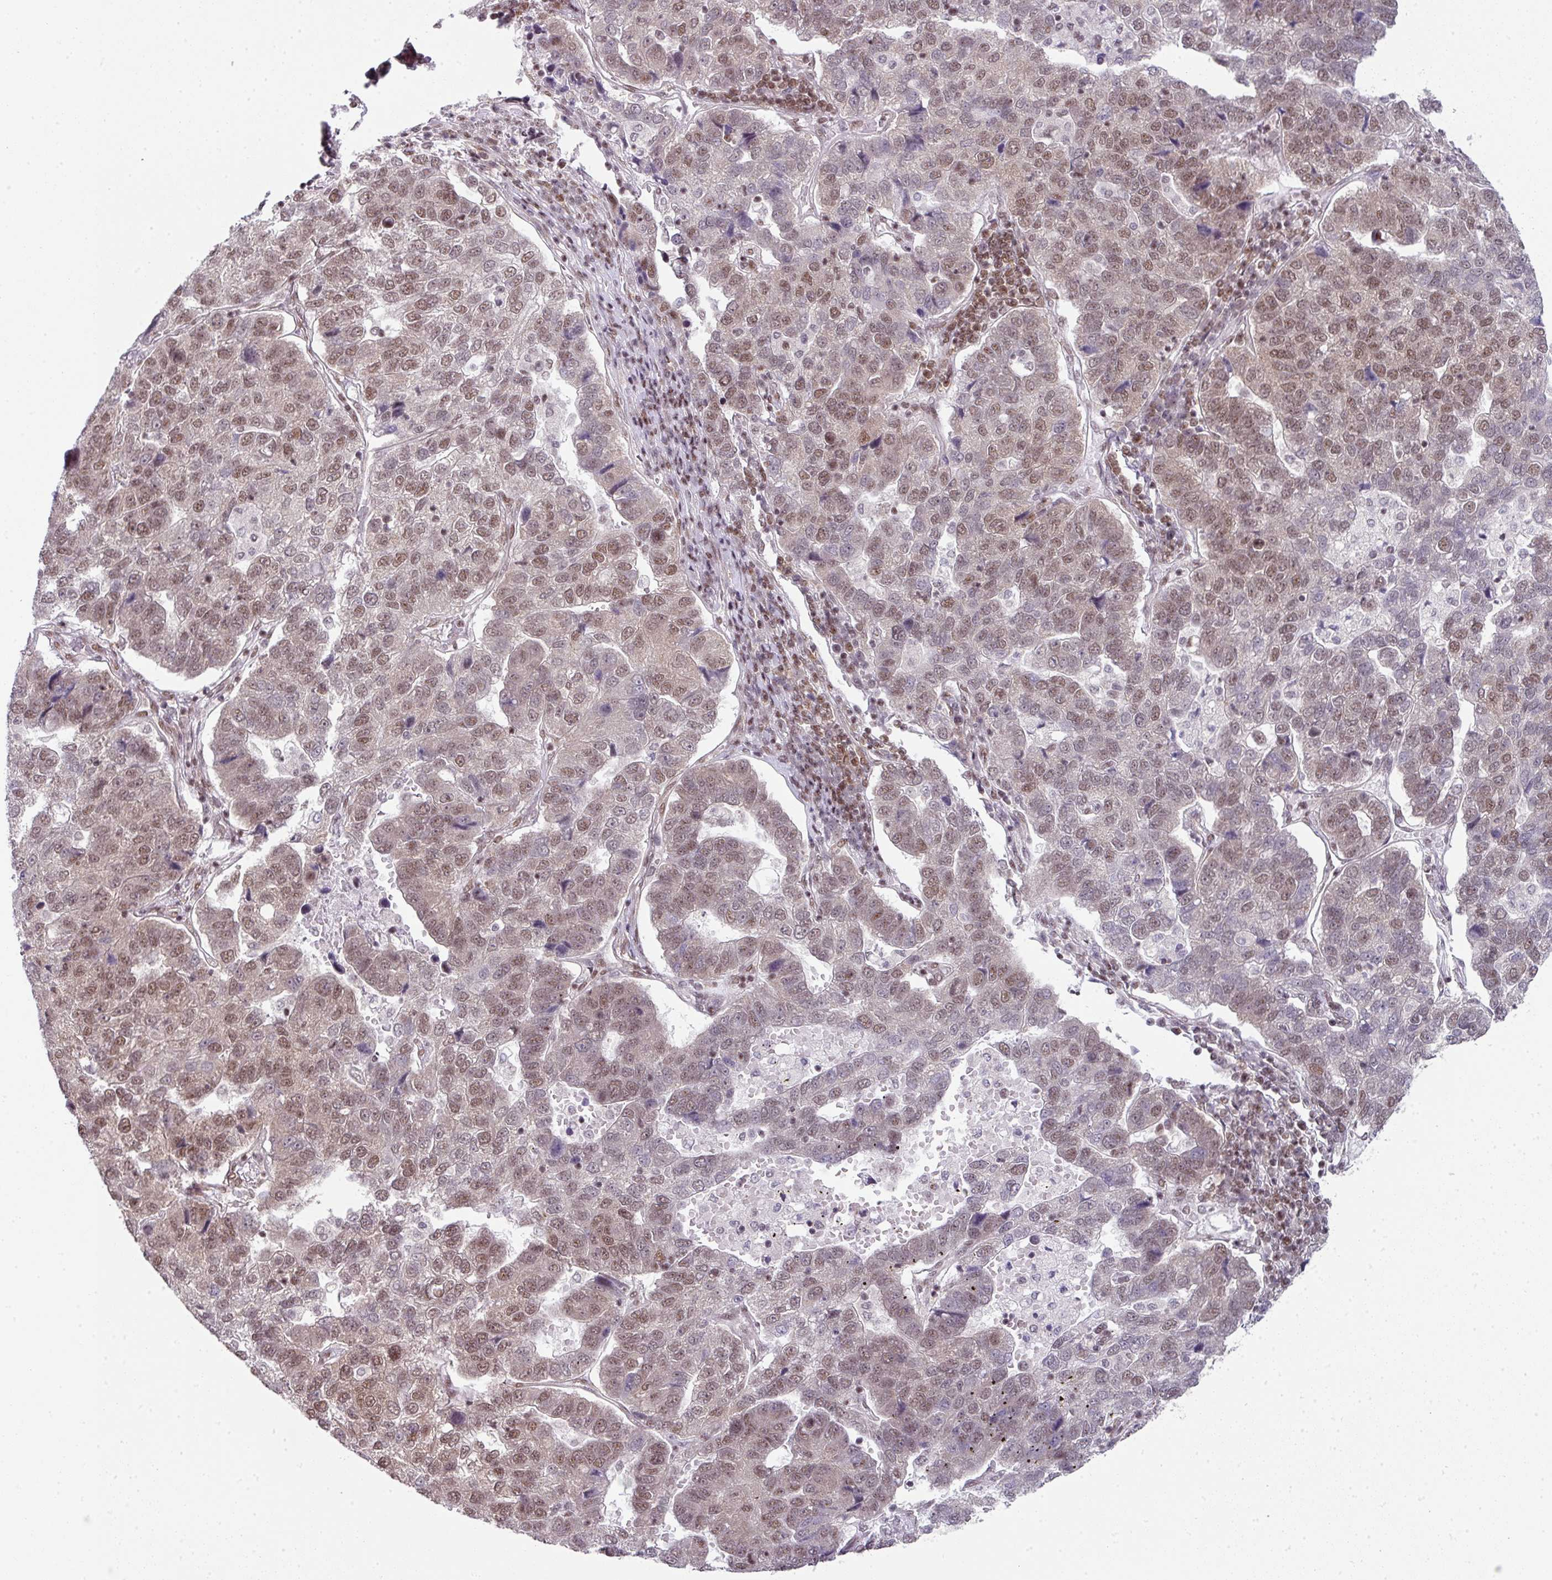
{"staining": {"intensity": "moderate", "quantity": ">75%", "location": "nuclear"}, "tissue": "pancreatic cancer", "cell_type": "Tumor cells", "image_type": "cancer", "snomed": [{"axis": "morphology", "description": "Adenocarcinoma, NOS"}, {"axis": "topography", "description": "Pancreas"}], "caption": "This is an image of immunohistochemistry staining of pancreatic cancer, which shows moderate positivity in the nuclear of tumor cells.", "gene": "NFYA", "patient": {"sex": "female", "age": 61}}